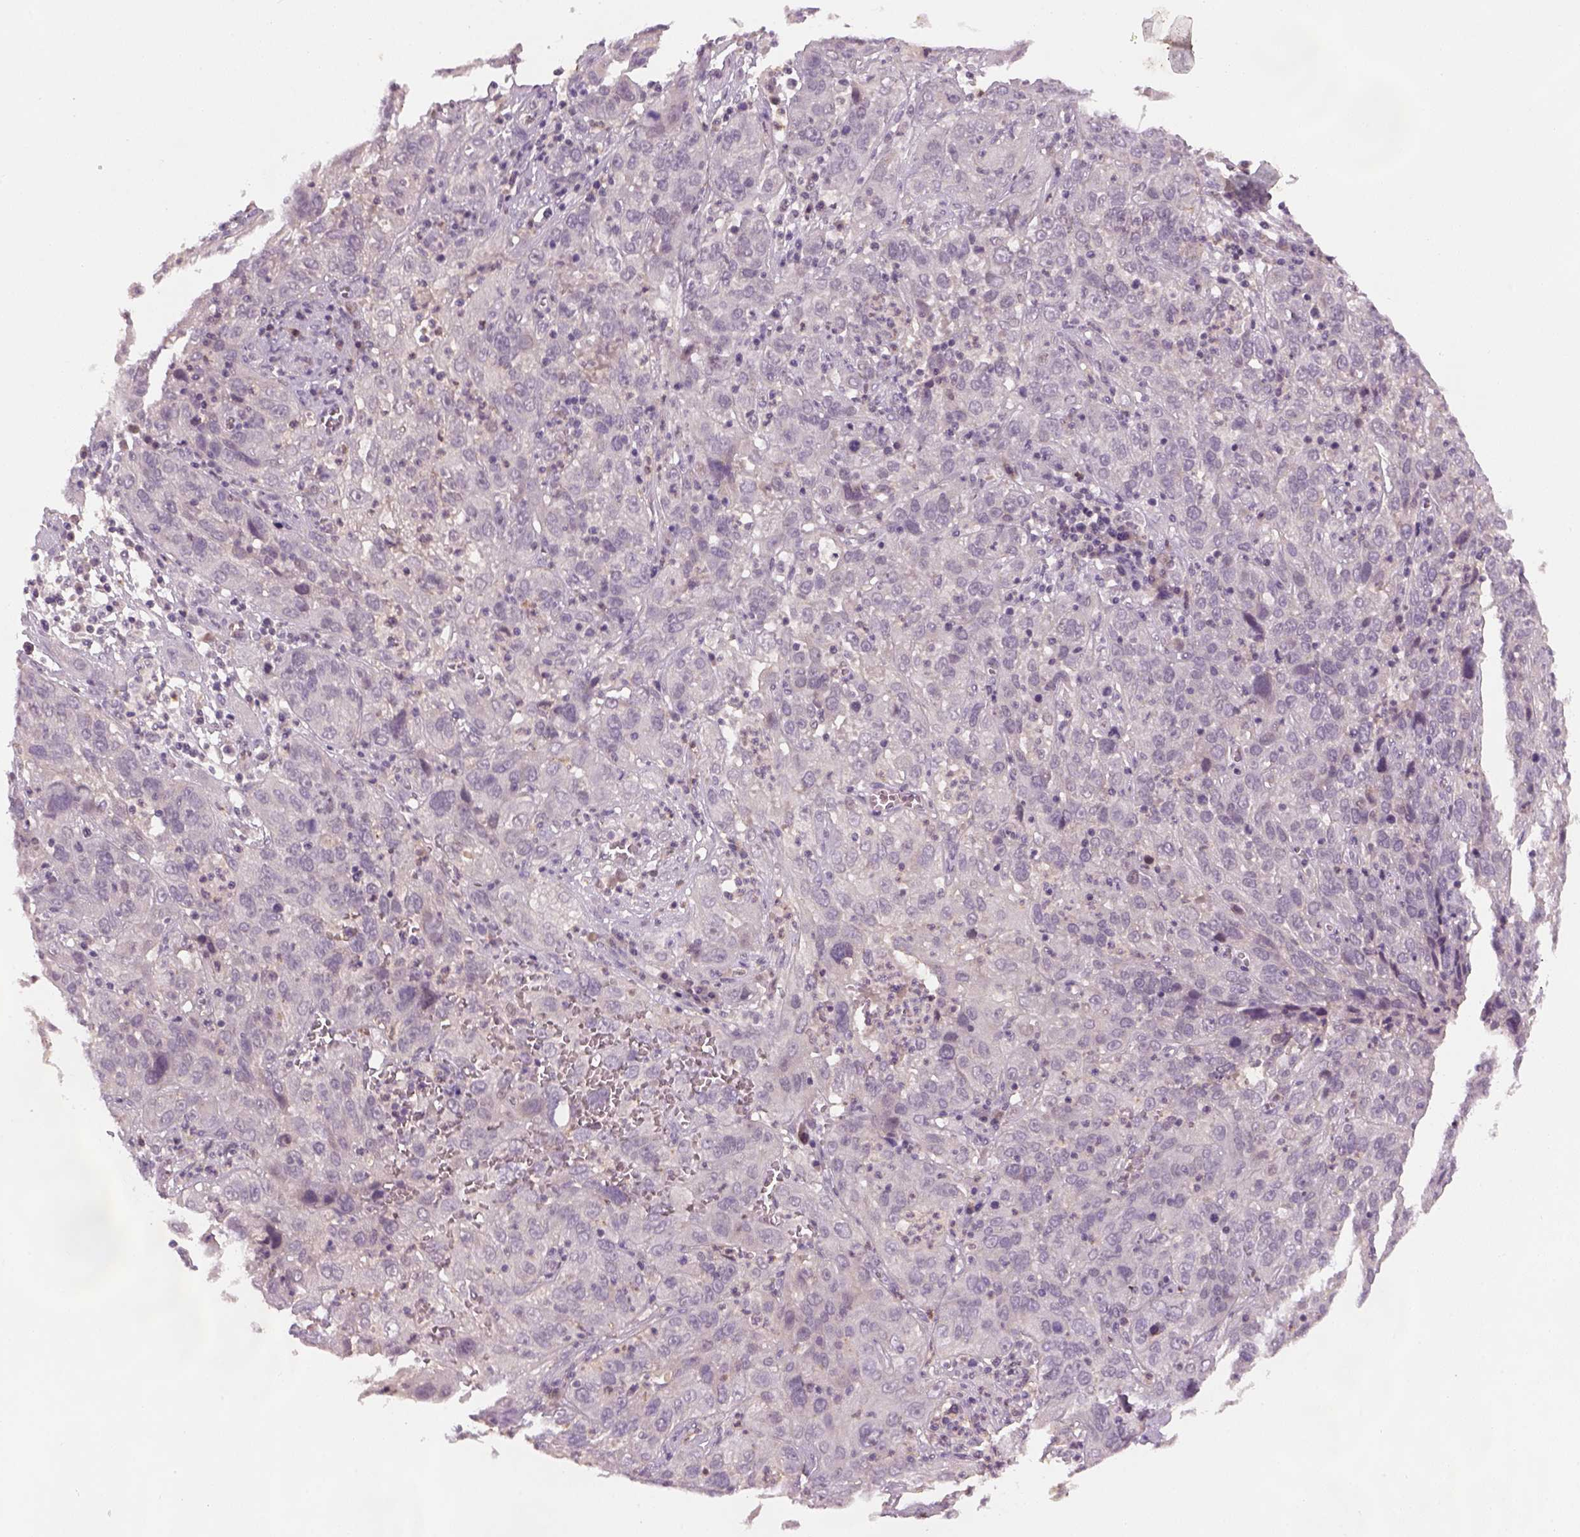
{"staining": {"intensity": "negative", "quantity": "none", "location": "none"}, "tissue": "cervical cancer", "cell_type": "Tumor cells", "image_type": "cancer", "snomed": [{"axis": "morphology", "description": "Squamous cell carcinoma, NOS"}, {"axis": "topography", "description": "Cervix"}], "caption": "DAB immunohistochemical staining of human cervical cancer exhibits no significant expression in tumor cells.", "gene": "GDNF", "patient": {"sex": "female", "age": 32}}